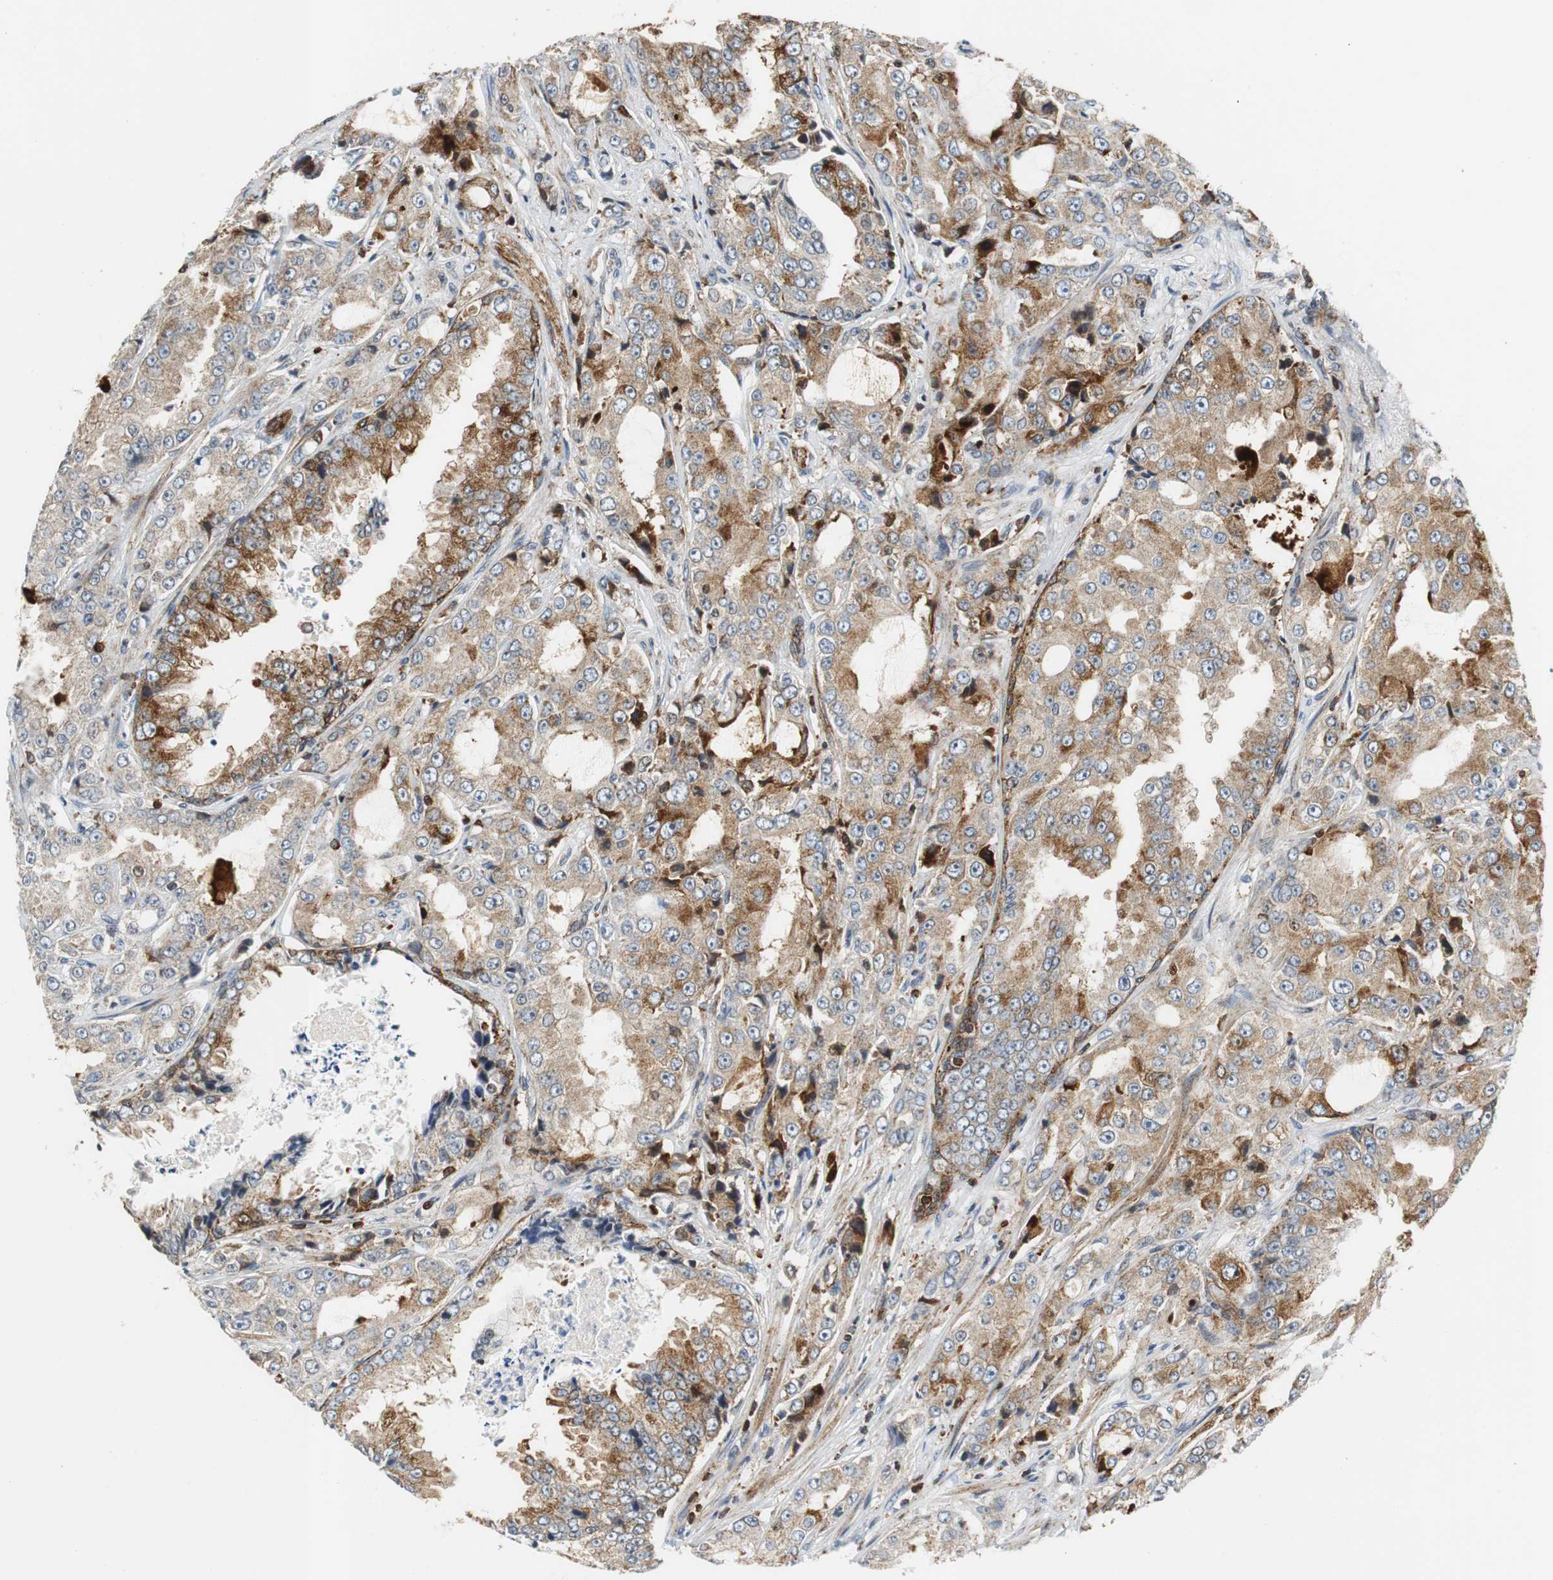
{"staining": {"intensity": "moderate", "quantity": ">75%", "location": "cytoplasmic/membranous"}, "tissue": "prostate cancer", "cell_type": "Tumor cells", "image_type": "cancer", "snomed": [{"axis": "morphology", "description": "Adenocarcinoma, High grade"}, {"axis": "topography", "description": "Prostate"}], "caption": "High-power microscopy captured an immunohistochemistry (IHC) micrograph of prostate adenocarcinoma (high-grade), revealing moderate cytoplasmic/membranous positivity in approximately >75% of tumor cells.", "gene": "TUBA4A", "patient": {"sex": "male", "age": 73}}